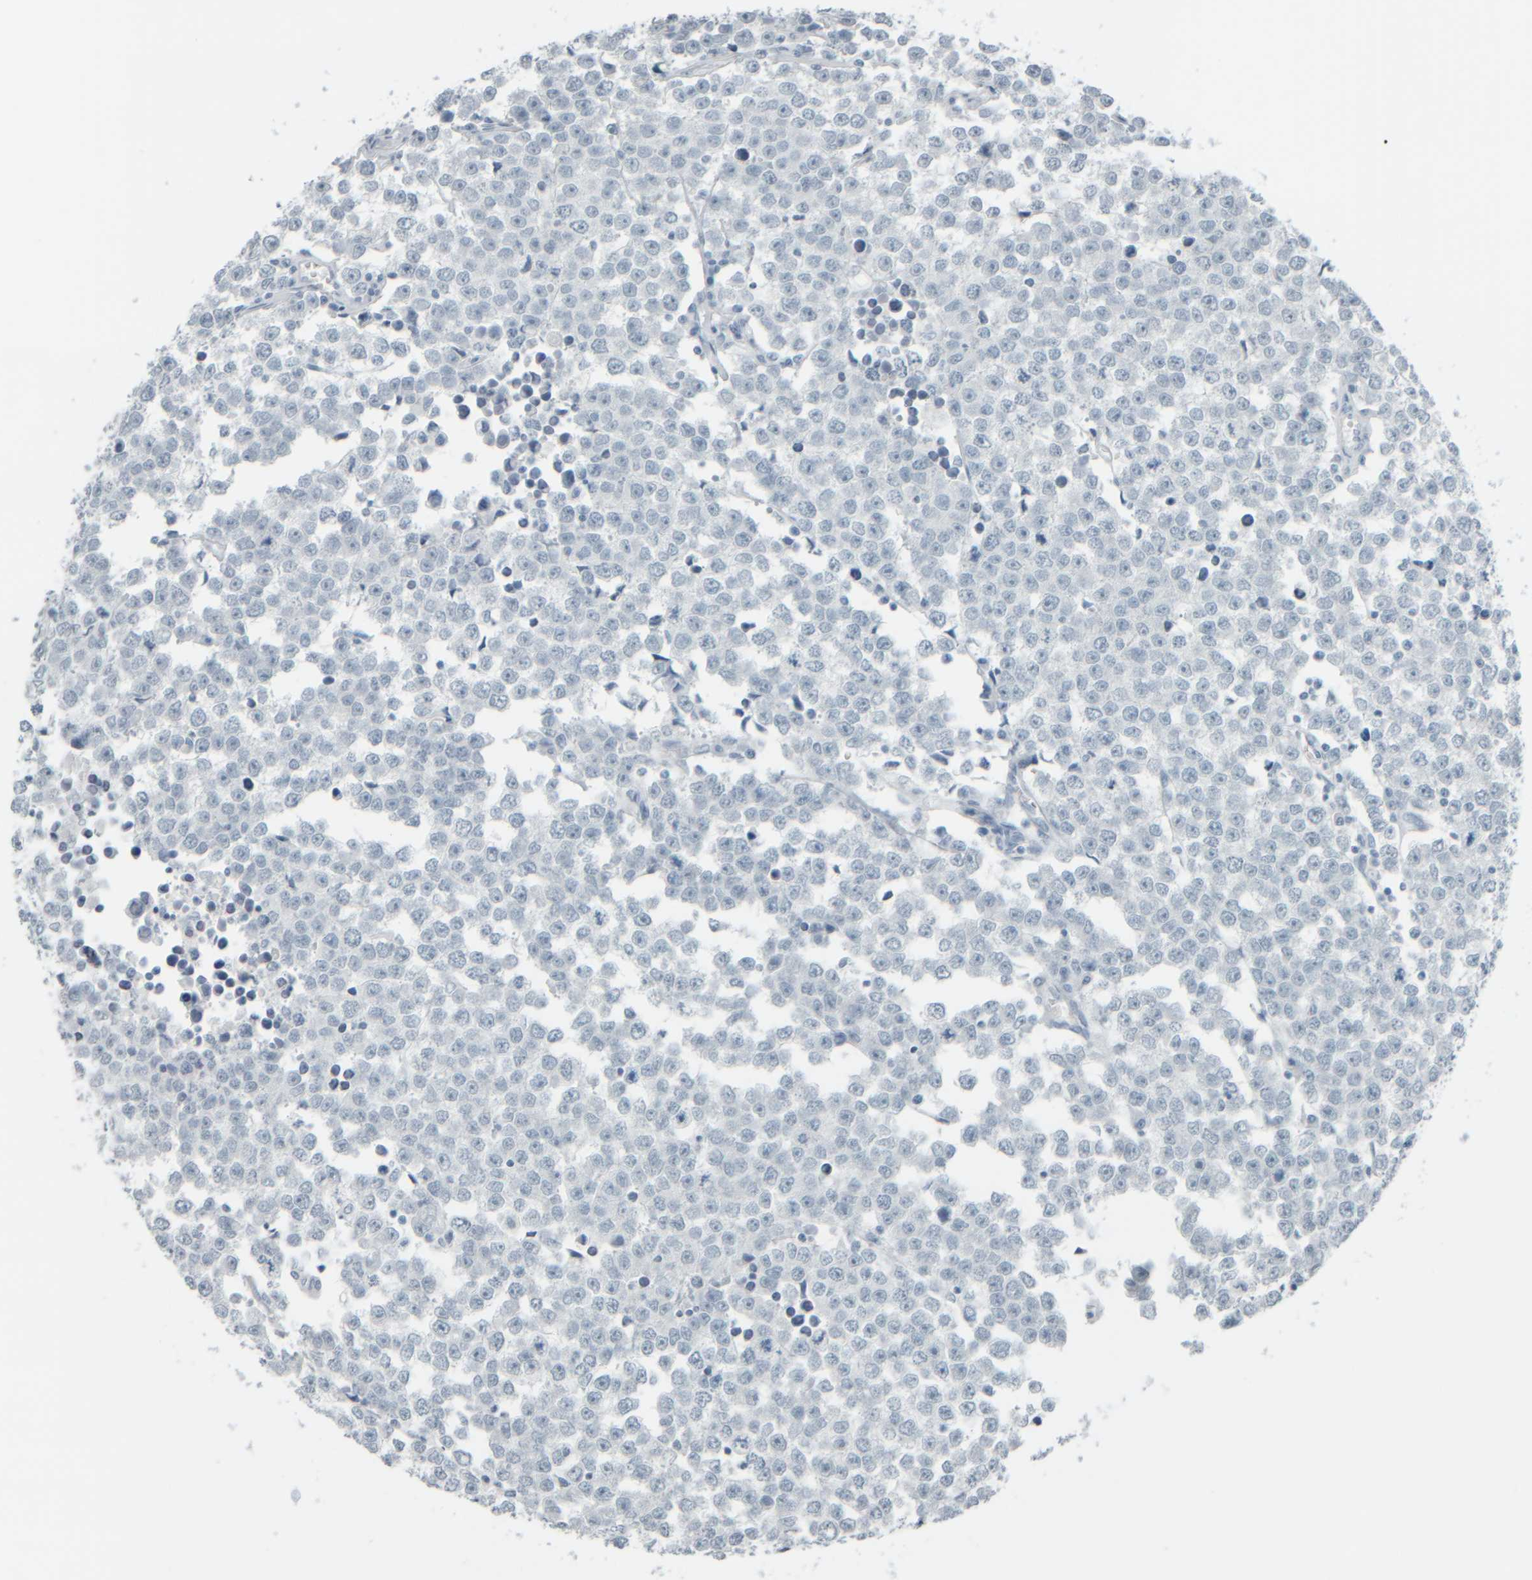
{"staining": {"intensity": "negative", "quantity": "none", "location": "none"}, "tissue": "testis cancer", "cell_type": "Tumor cells", "image_type": "cancer", "snomed": [{"axis": "morphology", "description": "Seminoma, NOS"}, {"axis": "morphology", "description": "Carcinoma, Embryonal, NOS"}, {"axis": "topography", "description": "Testis"}], "caption": "Immunohistochemistry (IHC) micrograph of testis cancer stained for a protein (brown), which shows no positivity in tumor cells.", "gene": "TPSAB1", "patient": {"sex": "male", "age": 52}}